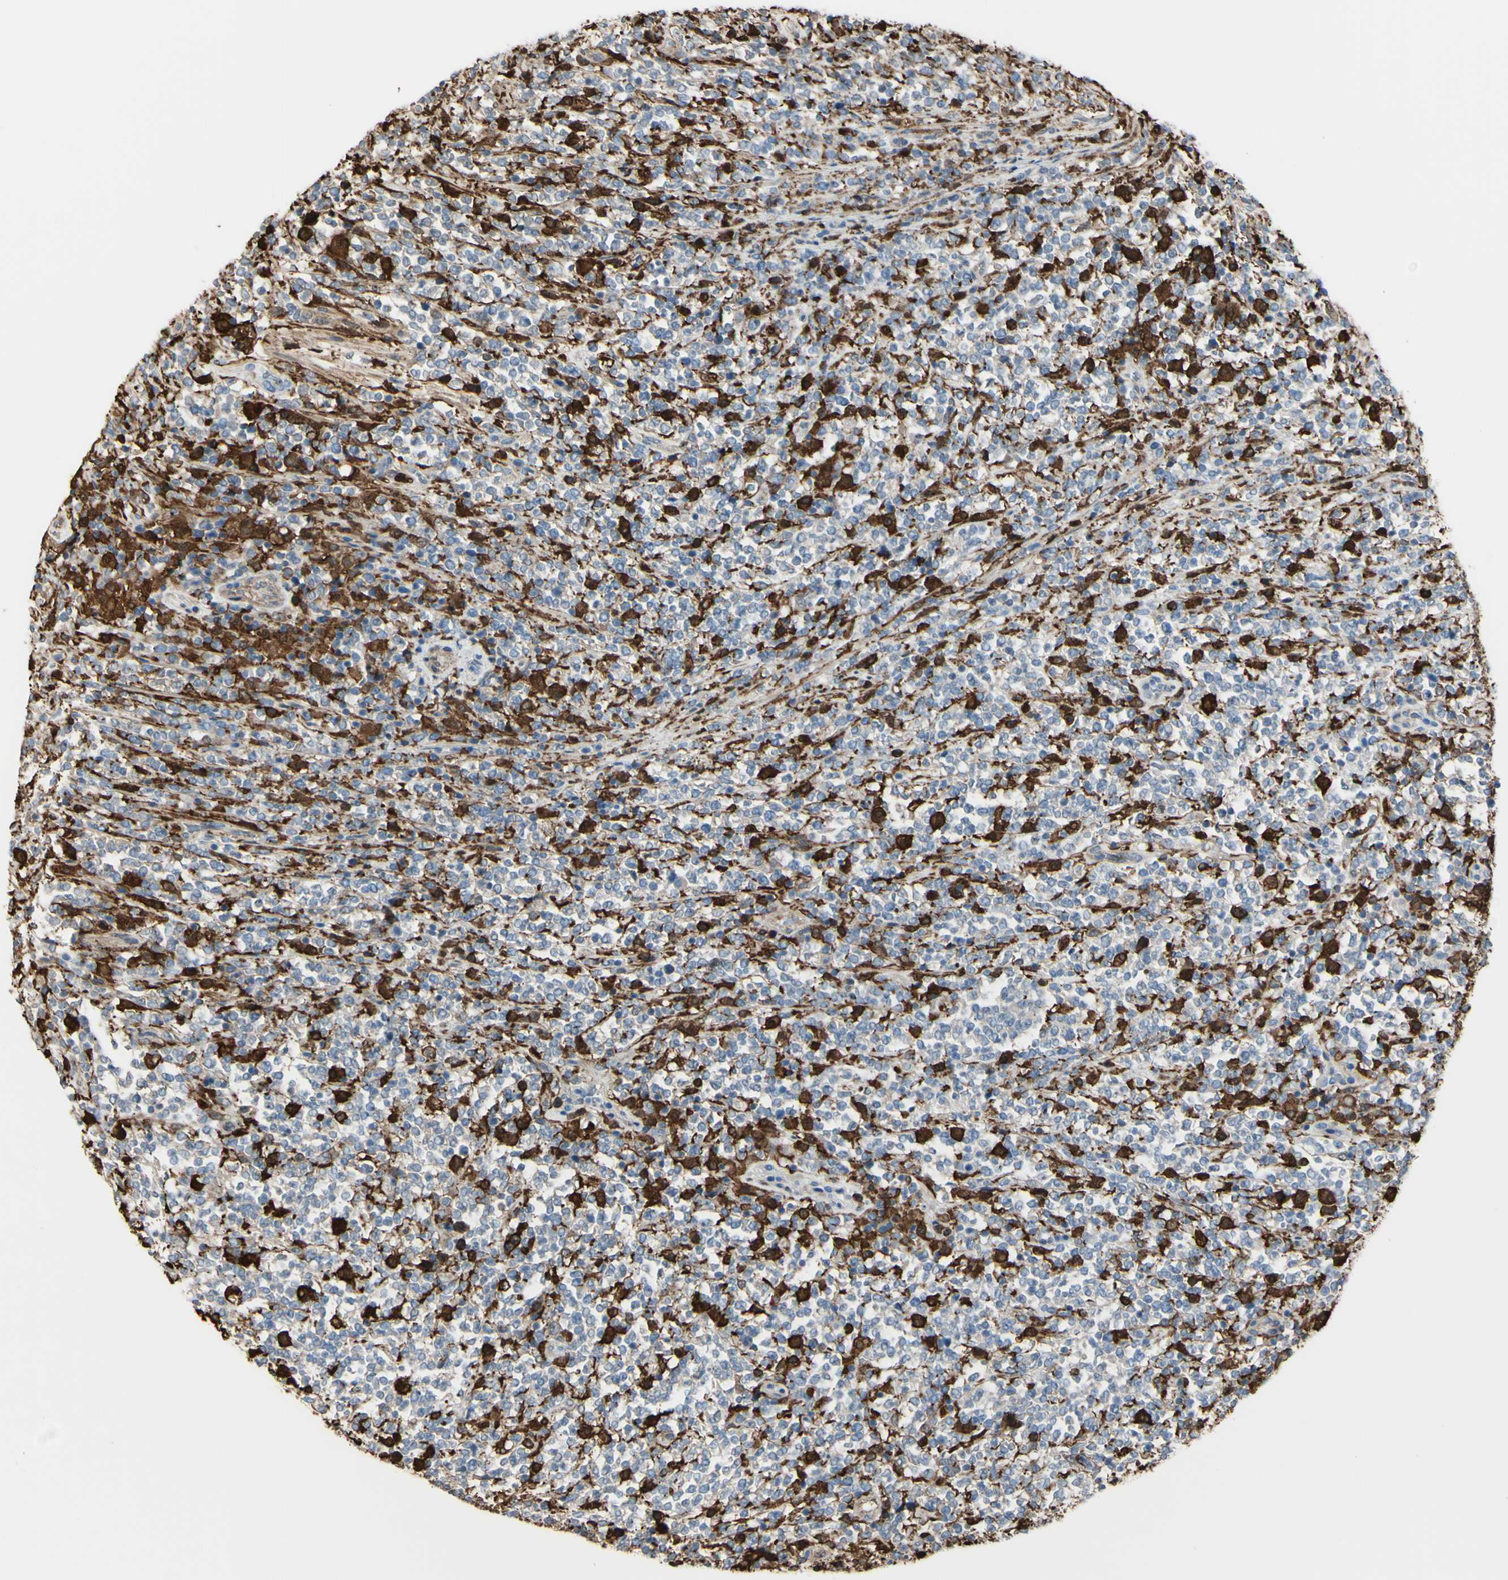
{"staining": {"intensity": "negative", "quantity": "none", "location": "none"}, "tissue": "lymphoma", "cell_type": "Tumor cells", "image_type": "cancer", "snomed": [{"axis": "morphology", "description": "Malignant lymphoma, non-Hodgkin's type, High grade"}, {"axis": "topography", "description": "Soft tissue"}], "caption": "Tumor cells are negative for brown protein staining in lymphoma. The staining is performed using DAB (3,3'-diaminobenzidine) brown chromogen with nuclei counter-stained in using hematoxylin.", "gene": "GSN", "patient": {"sex": "male", "age": 18}}